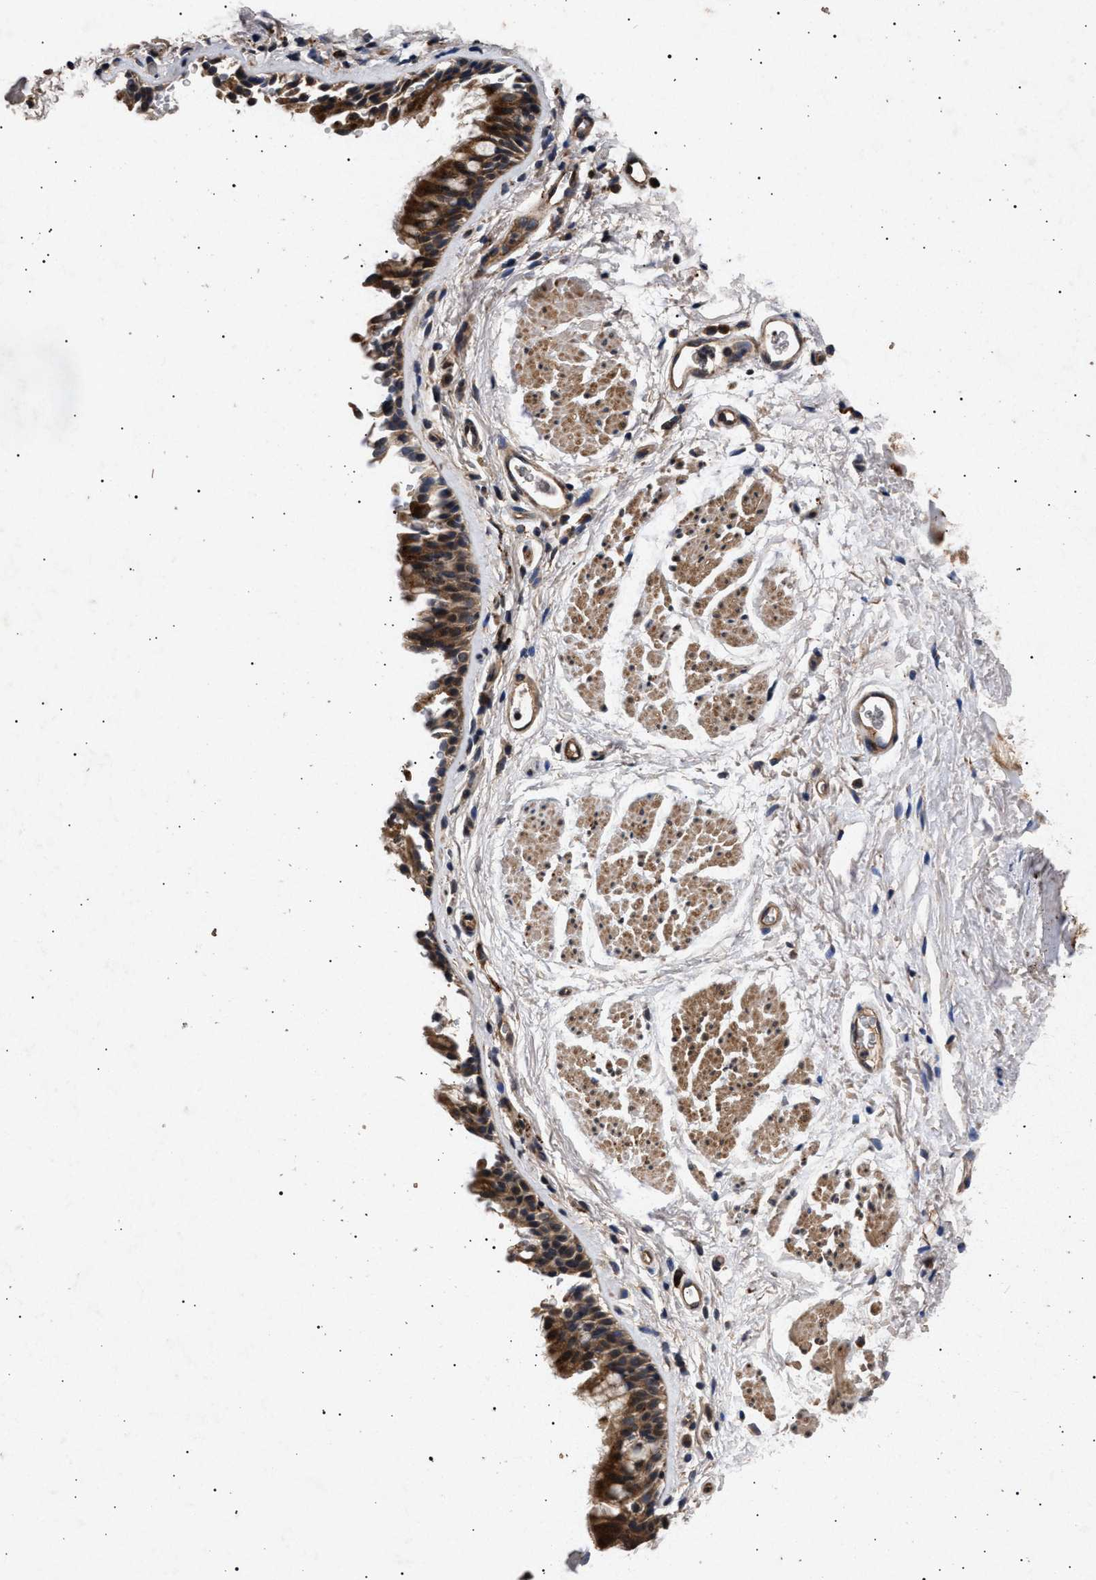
{"staining": {"intensity": "strong", "quantity": ">75%", "location": "cytoplasmic/membranous"}, "tissue": "bronchus", "cell_type": "Respiratory epithelial cells", "image_type": "normal", "snomed": [{"axis": "morphology", "description": "Normal tissue, NOS"}, {"axis": "topography", "description": "Cartilage tissue"}, {"axis": "topography", "description": "Bronchus"}], "caption": "A photomicrograph of human bronchus stained for a protein exhibits strong cytoplasmic/membranous brown staining in respiratory epithelial cells.", "gene": "ITGB5", "patient": {"sex": "female", "age": 53}}